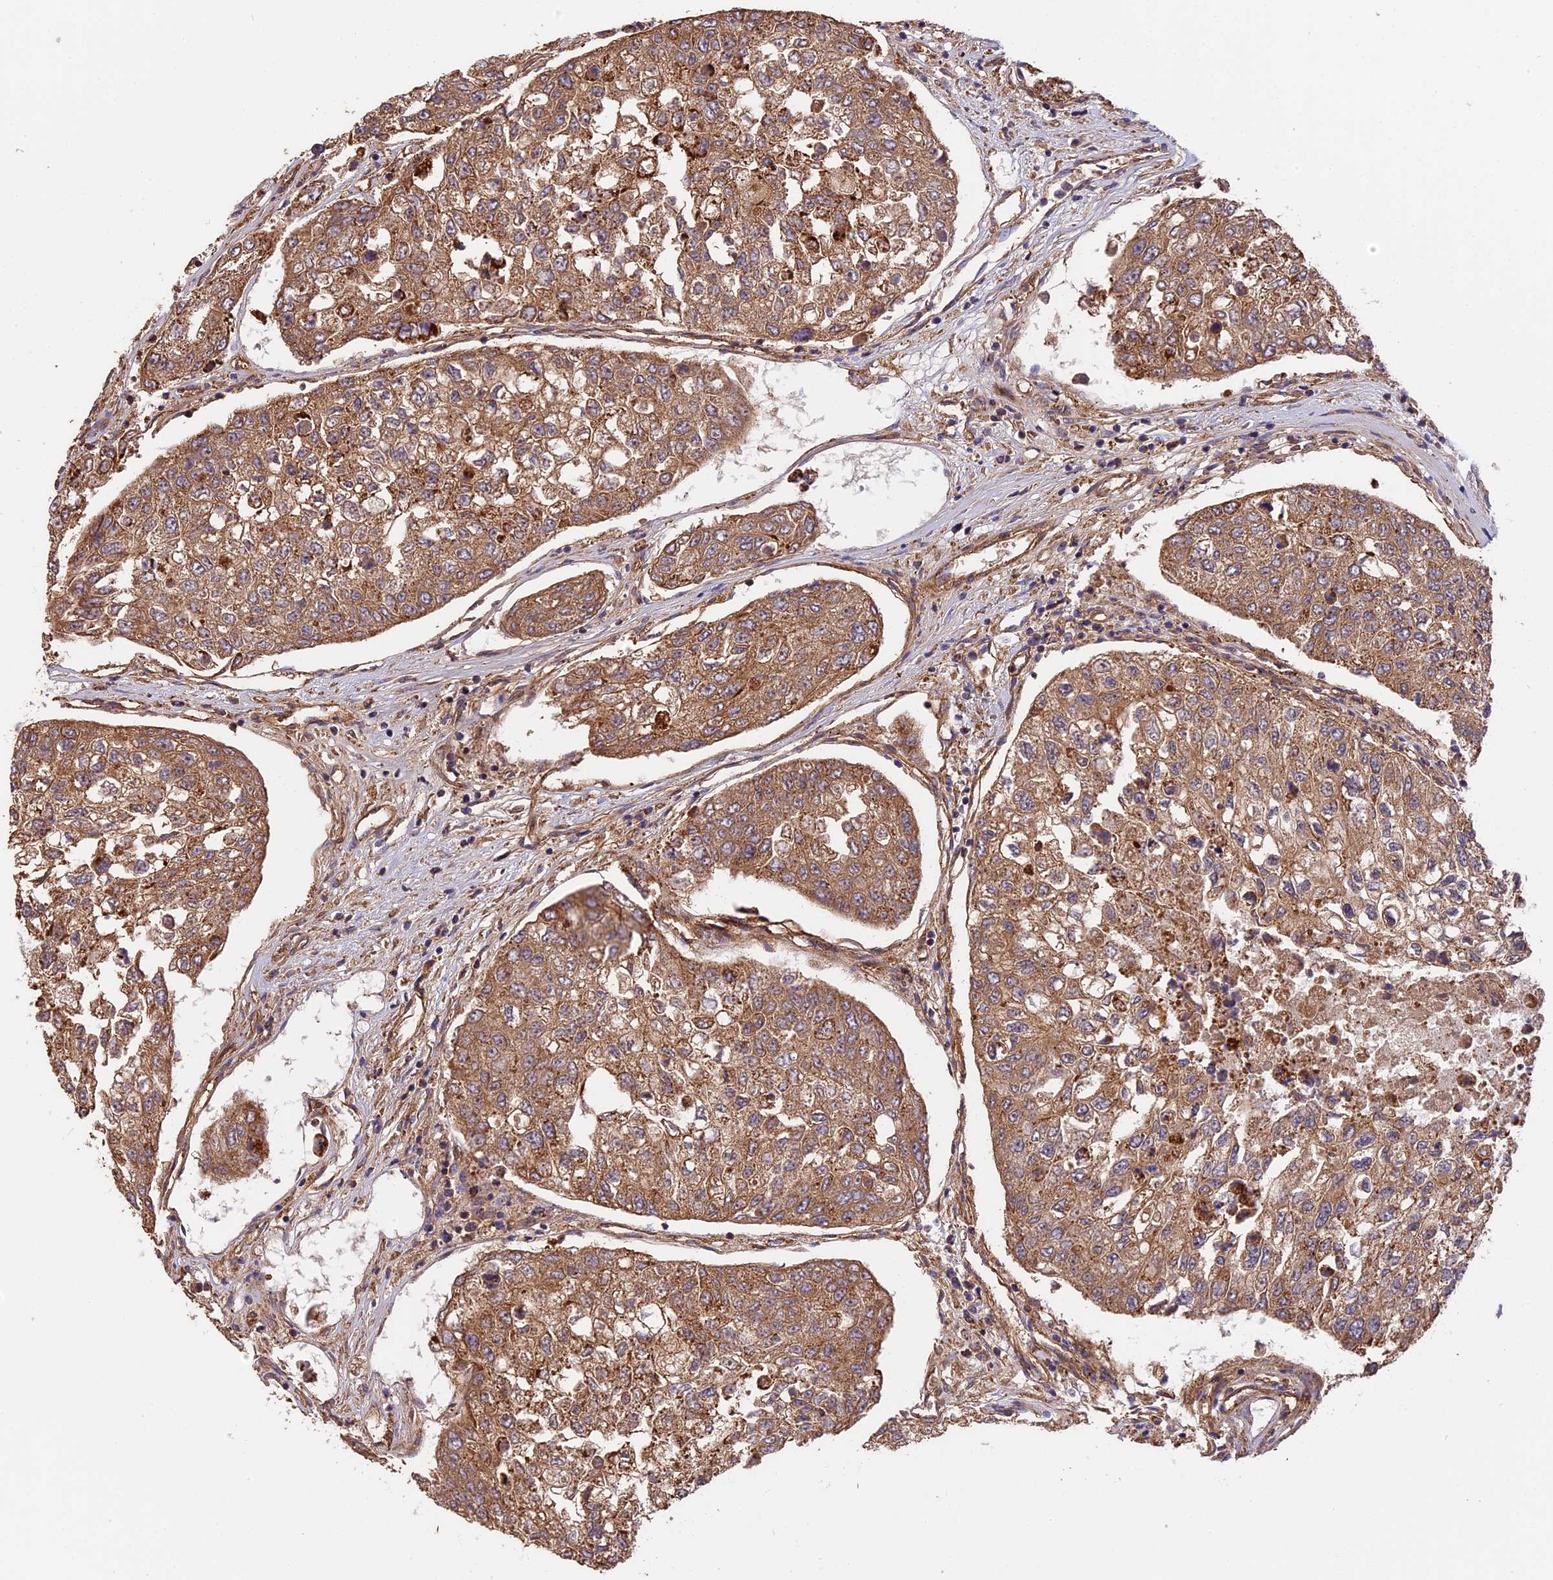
{"staining": {"intensity": "moderate", "quantity": ">75%", "location": "cytoplasmic/membranous"}, "tissue": "urothelial cancer", "cell_type": "Tumor cells", "image_type": "cancer", "snomed": [{"axis": "morphology", "description": "Urothelial carcinoma, High grade"}, {"axis": "topography", "description": "Lymph node"}, {"axis": "topography", "description": "Urinary bladder"}], "caption": "Immunohistochemistry (IHC) histopathology image of neoplastic tissue: urothelial carcinoma (high-grade) stained using IHC demonstrates medium levels of moderate protein expression localized specifically in the cytoplasmic/membranous of tumor cells, appearing as a cytoplasmic/membranous brown color.", "gene": "RERGL", "patient": {"sex": "male", "age": 51}}